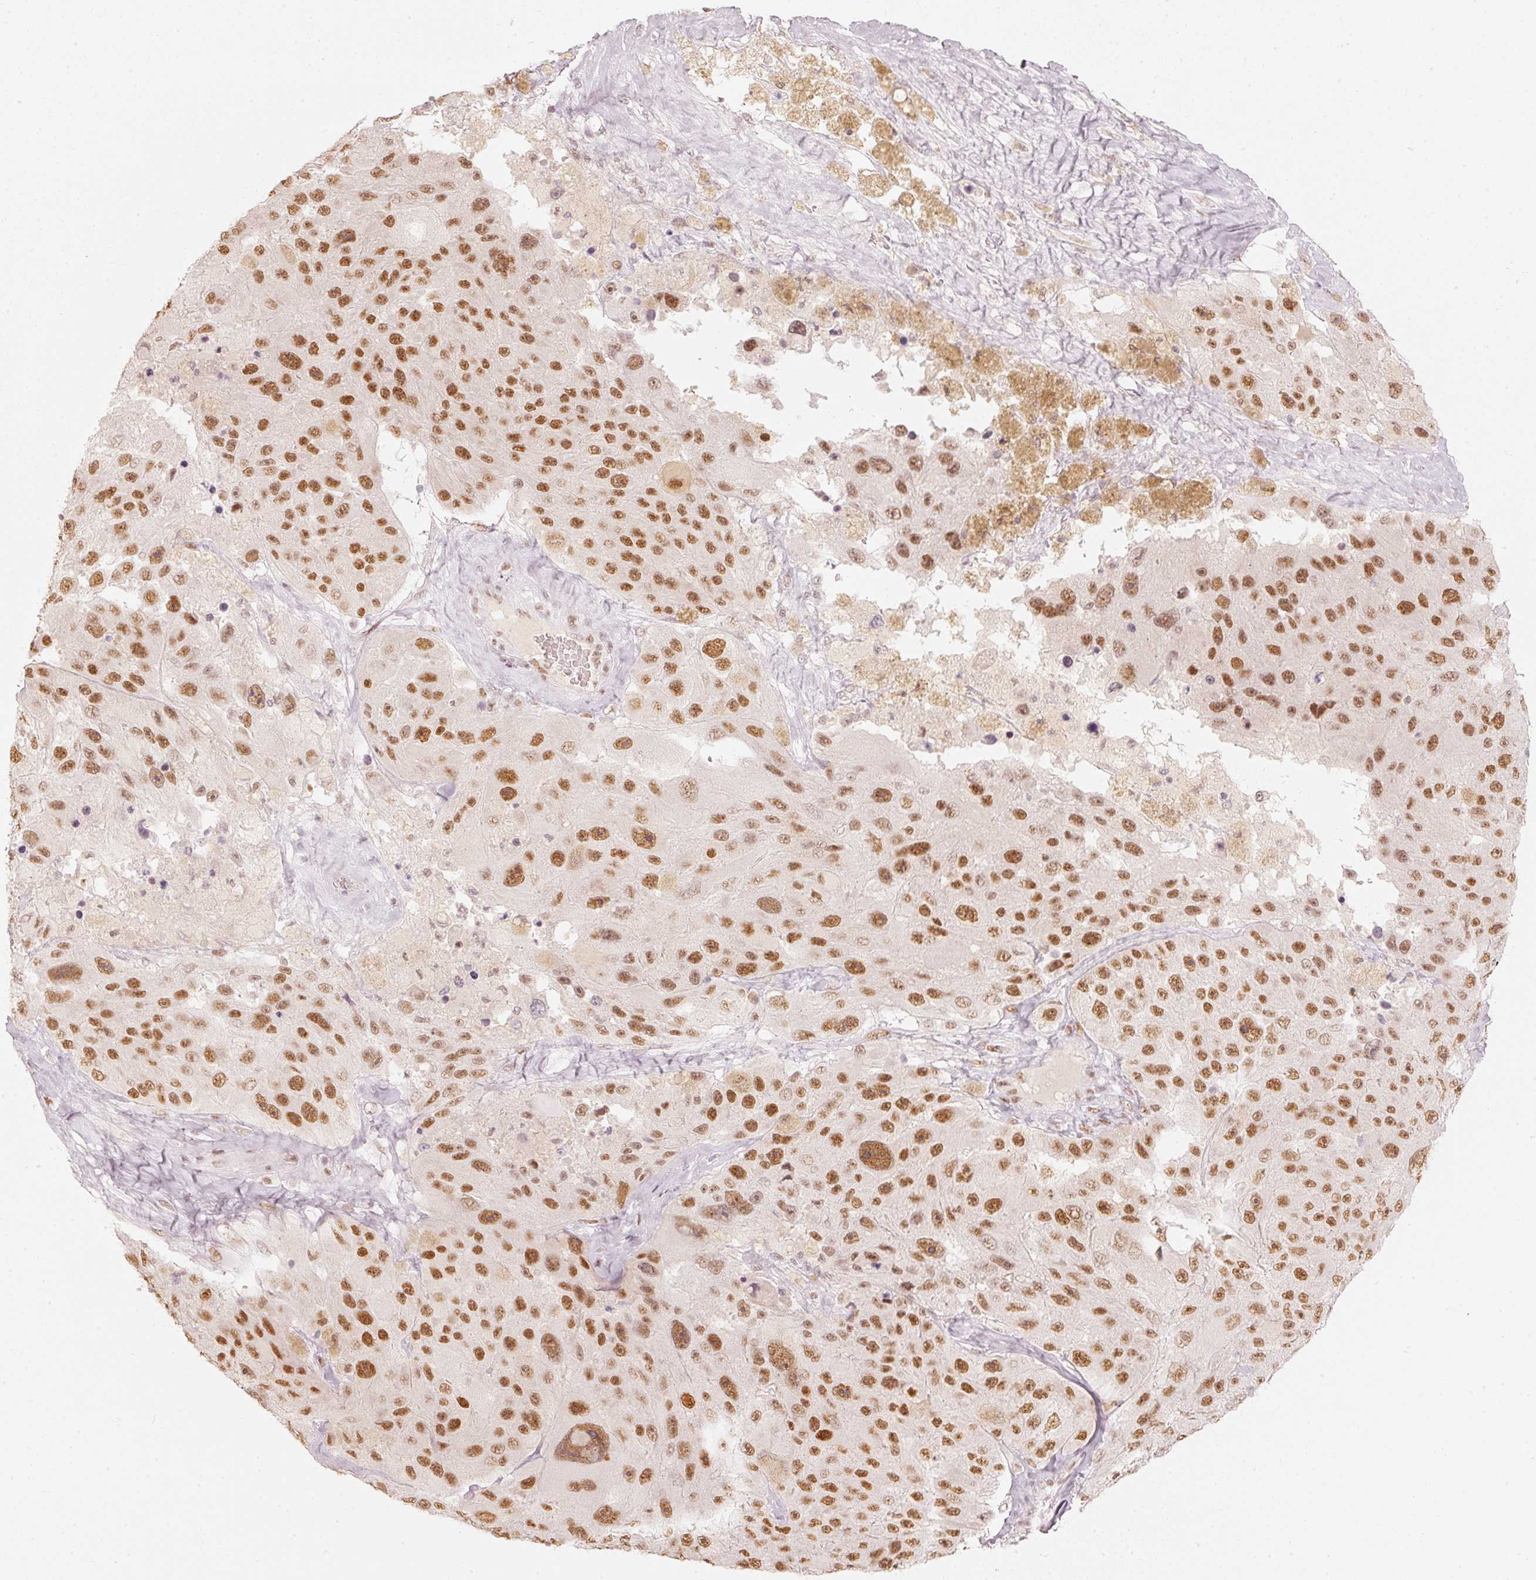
{"staining": {"intensity": "strong", "quantity": ">75%", "location": "nuclear"}, "tissue": "melanoma", "cell_type": "Tumor cells", "image_type": "cancer", "snomed": [{"axis": "morphology", "description": "Malignant melanoma, Metastatic site"}, {"axis": "topography", "description": "Lymph node"}], "caption": "This photomicrograph reveals malignant melanoma (metastatic site) stained with immunohistochemistry to label a protein in brown. The nuclear of tumor cells show strong positivity for the protein. Nuclei are counter-stained blue.", "gene": "PPP1R10", "patient": {"sex": "male", "age": 62}}